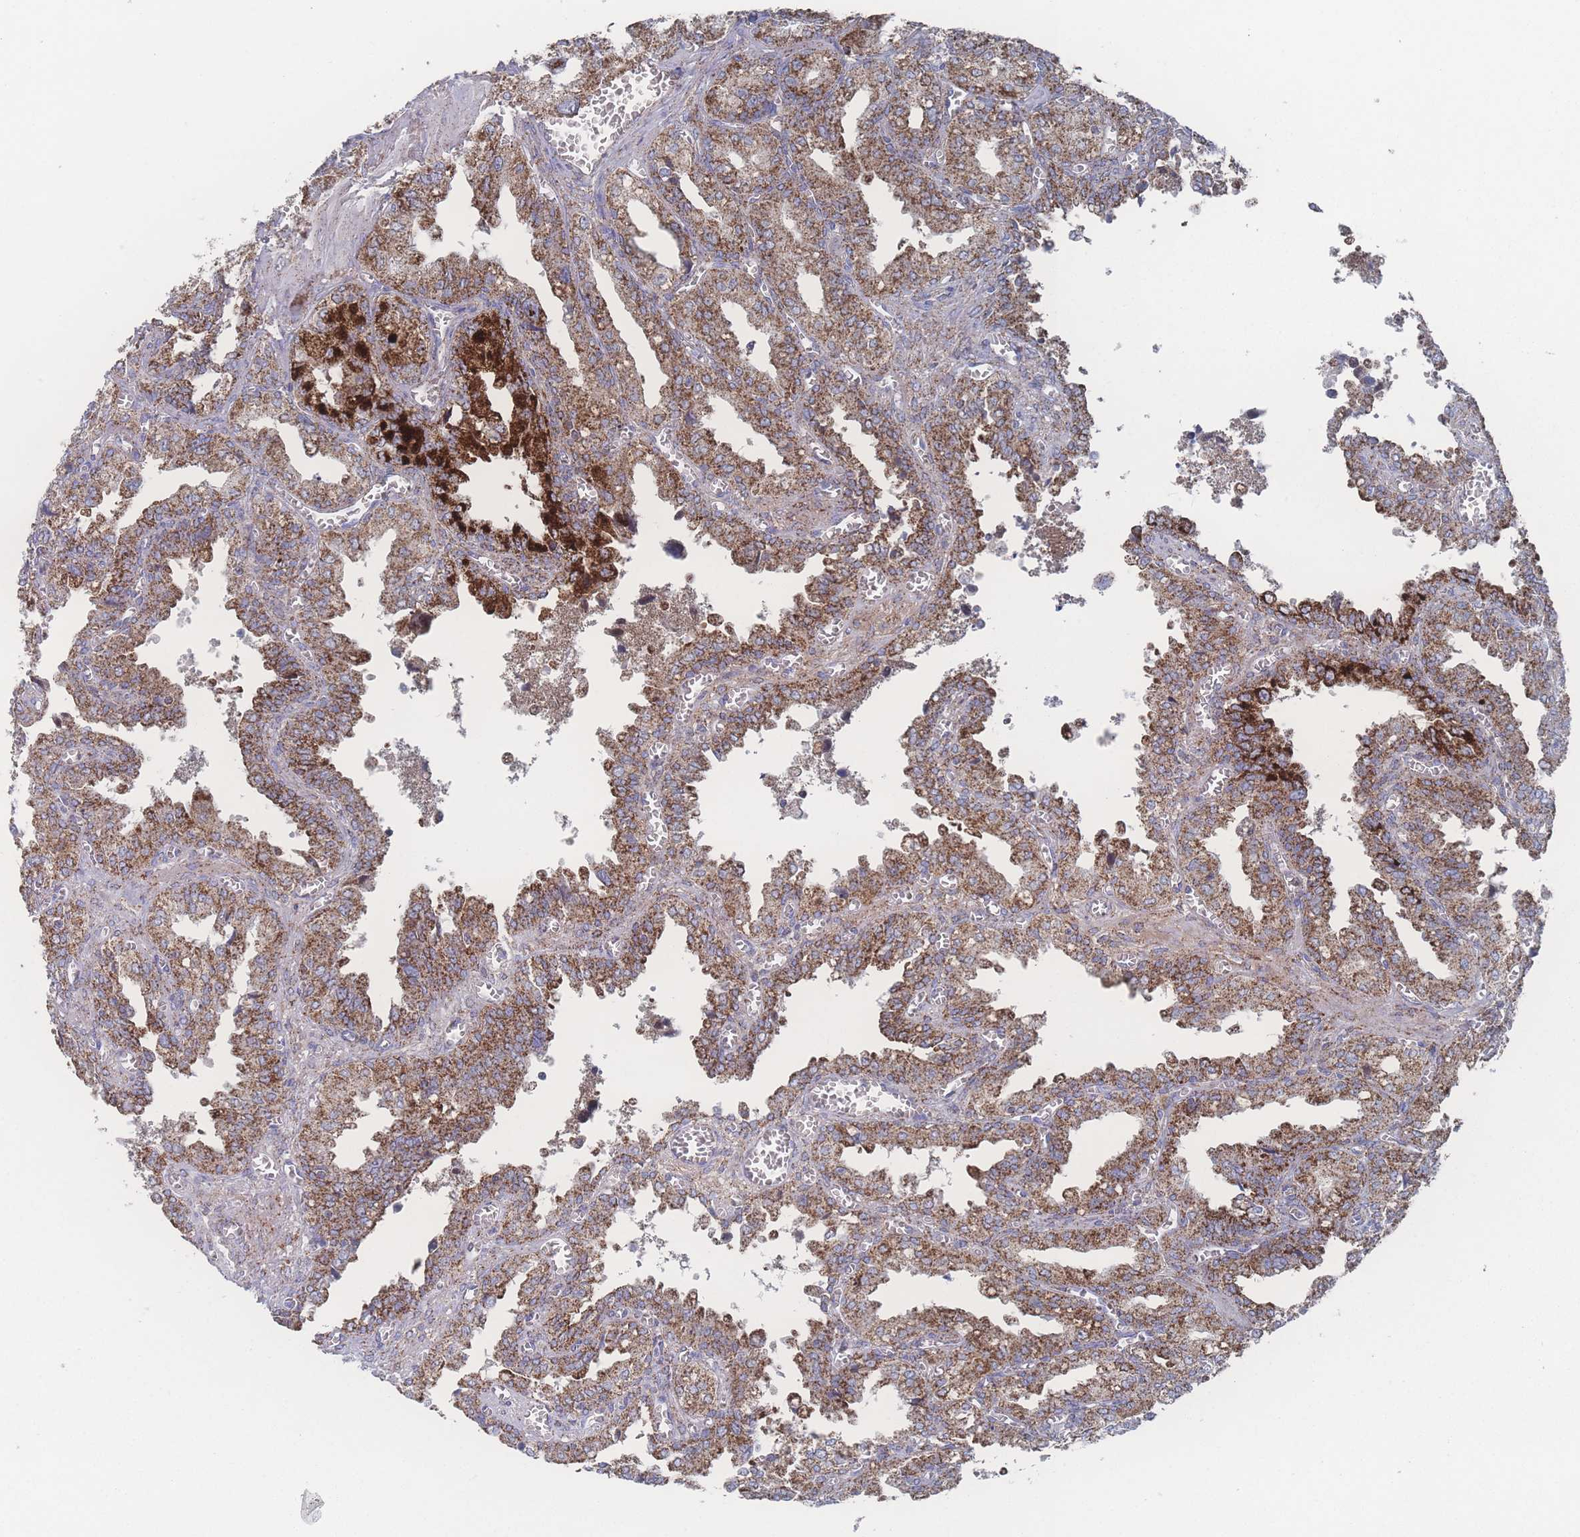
{"staining": {"intensity": "strong", "quantity": ">75%", "location": "cytoplasmic/membranous"}, "tissue": "seminal vesicle", "cell_type": "Glandular cells", "image_type": "normal", "snomed": [{"axis": "morphology", "description": "Normal tissue, NOS"}, {"axis": "topography", "description": "Seminal veicle"}], "caption": "Protein expression analysis of benign seminal vesicle exhibits strong cytoplasmic/membranous expression in approximately >75% of glandular cells. (Brightfield microscopy of DAB IHC at high magnification).", "gene": "PEX14", "patient": {"sex": "male", "age": 67}}